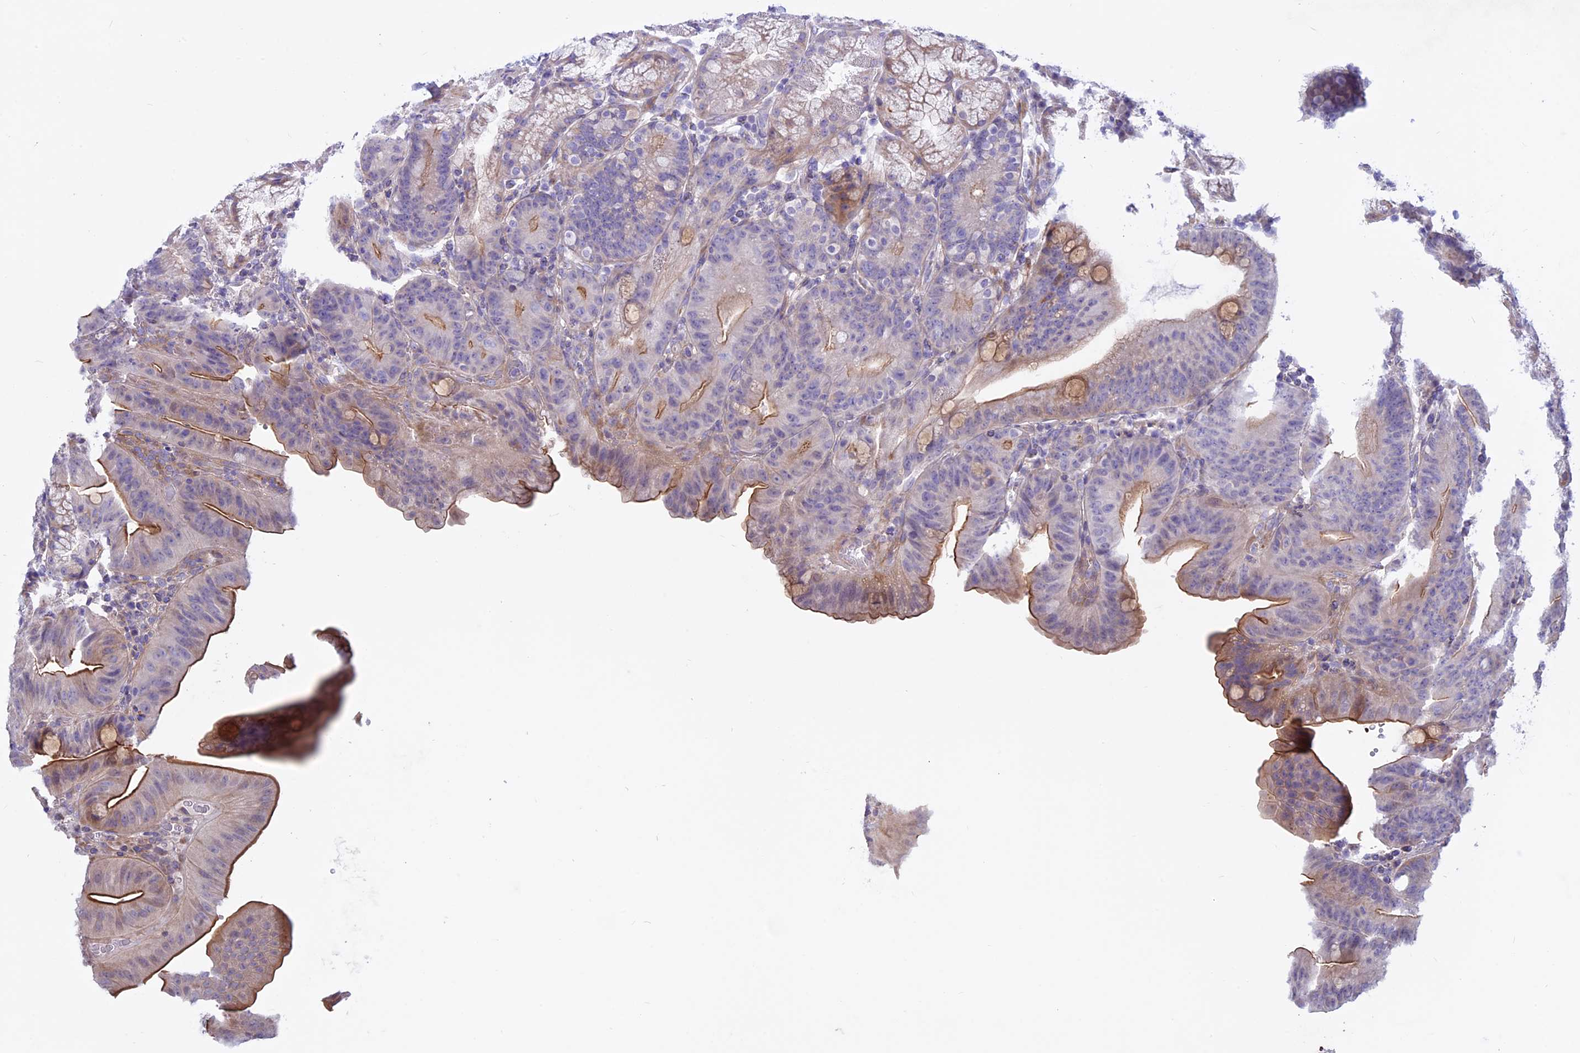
{"staining": {"intensity": "moderate", "quantity": "25%-75%", "location": "cytoplasmic/membranous"}, "tissue": "duodenum", "cell_type": "Glandular cells", "image_type": "normal", "snomed": [{"axis": "morphology", "description": "Normal tissue, NOS"}, {"axis": "topography", "description": "Duodenum"}], "caption": "IHC photomicrograph of unremarkable duodenum: human duodenum stained using immunohistochemistry (IHC) reveals medium levels of moderate protein expression localized specifically in the cytoplasmic/membranous of glandular cells, appearing as a cytoplasmic/membranous brown color.", "gene": "SPHKAP", "patient": {"sex": "male", "age": 54}}